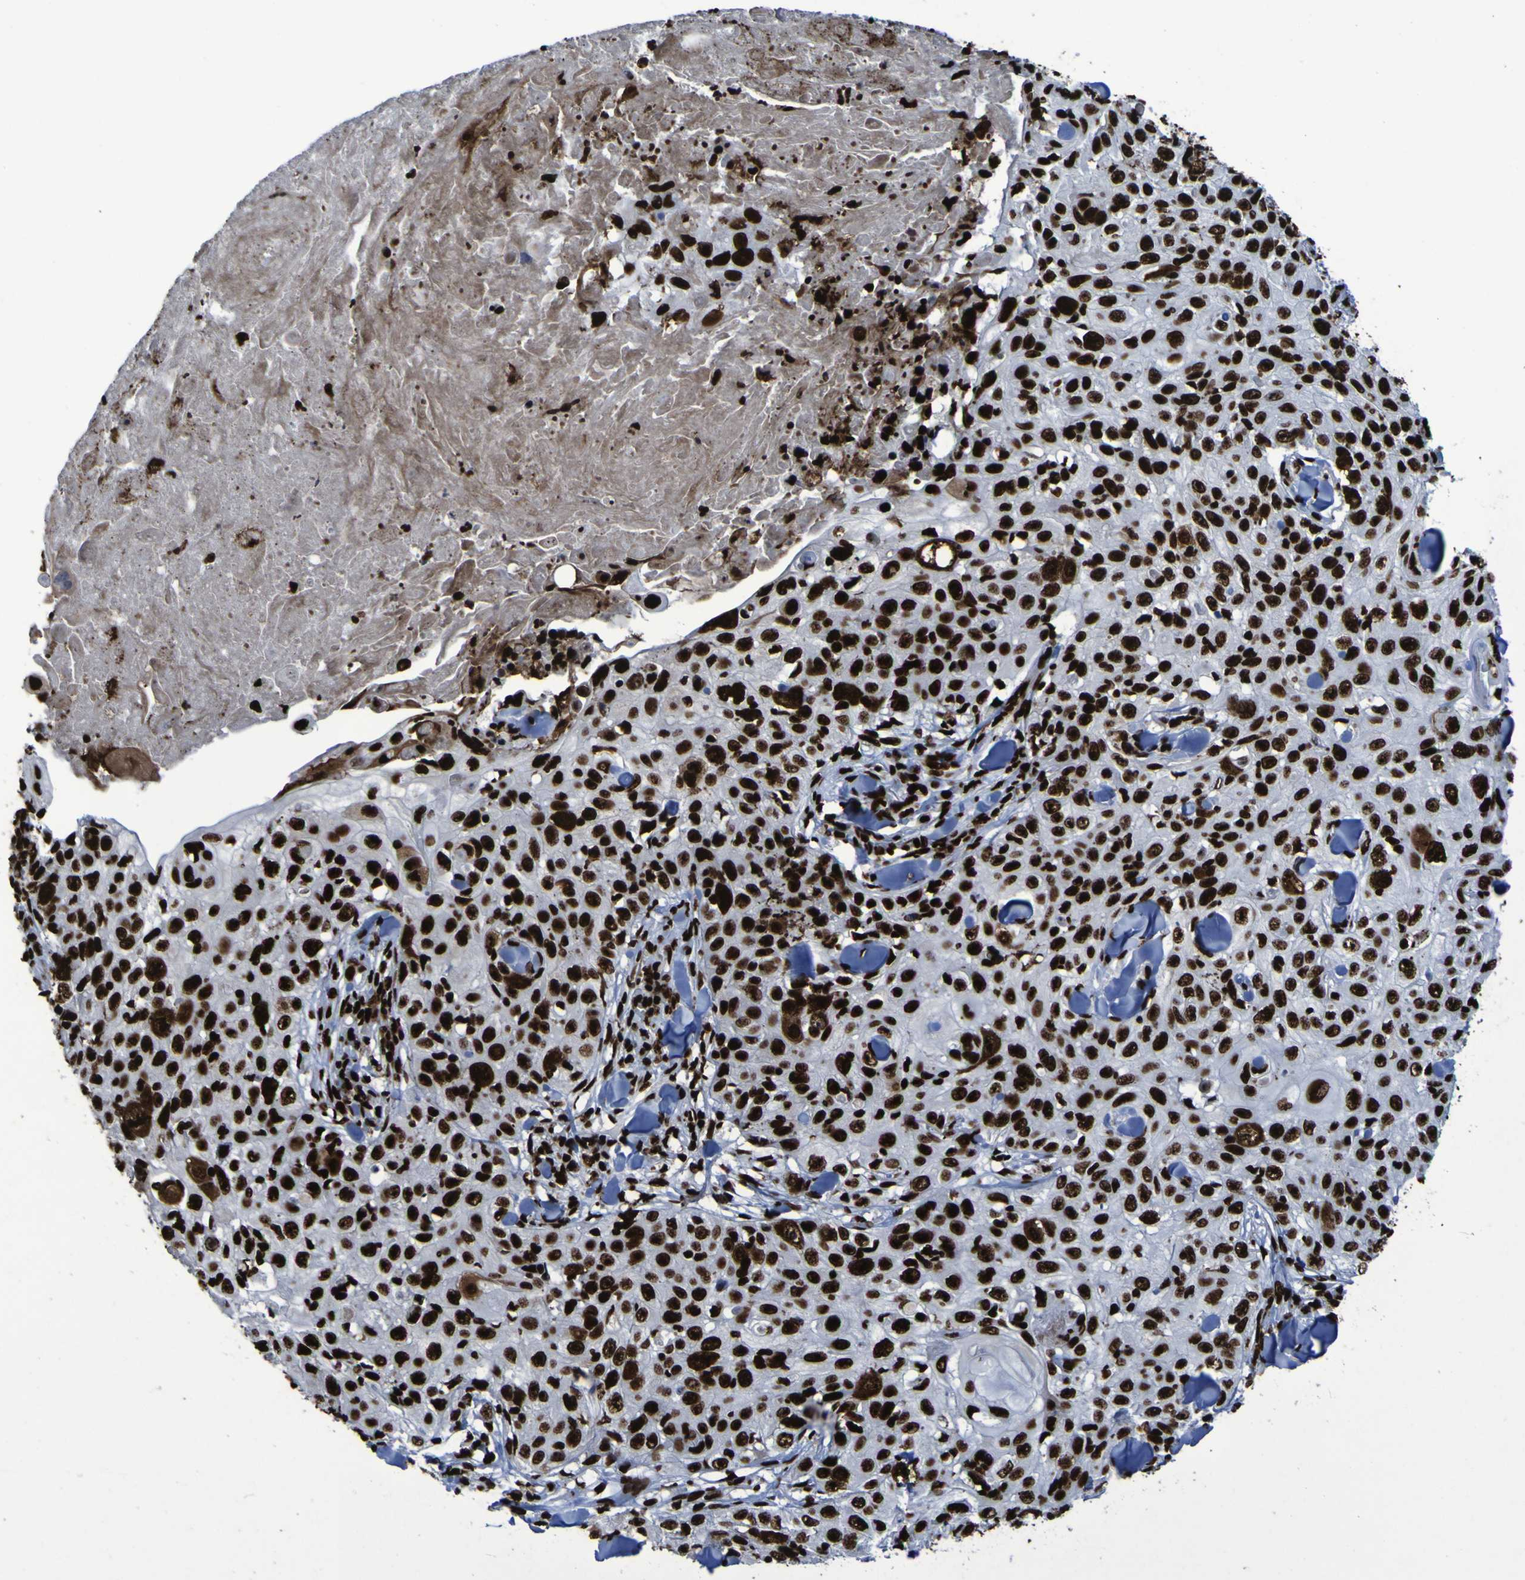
{"staining": {"intensity": "strong", "quantity": ">75%", "location": "nuclear"}, "tissue": "skin cancer", "cell_type": "Tumor cells", "image_type": "cancer", "snomed": [{"axis": "morphology", "description": "Squamous cell carcinoma, NOS"}, {"axis": "topography", "description": "Skin"}], "caption": "Skin cancer stained for a protein demonstrates strong nuclear positivity in tumor cells.", "gene": "NPM1", "patient": {"sex": "male", "age": 86}}